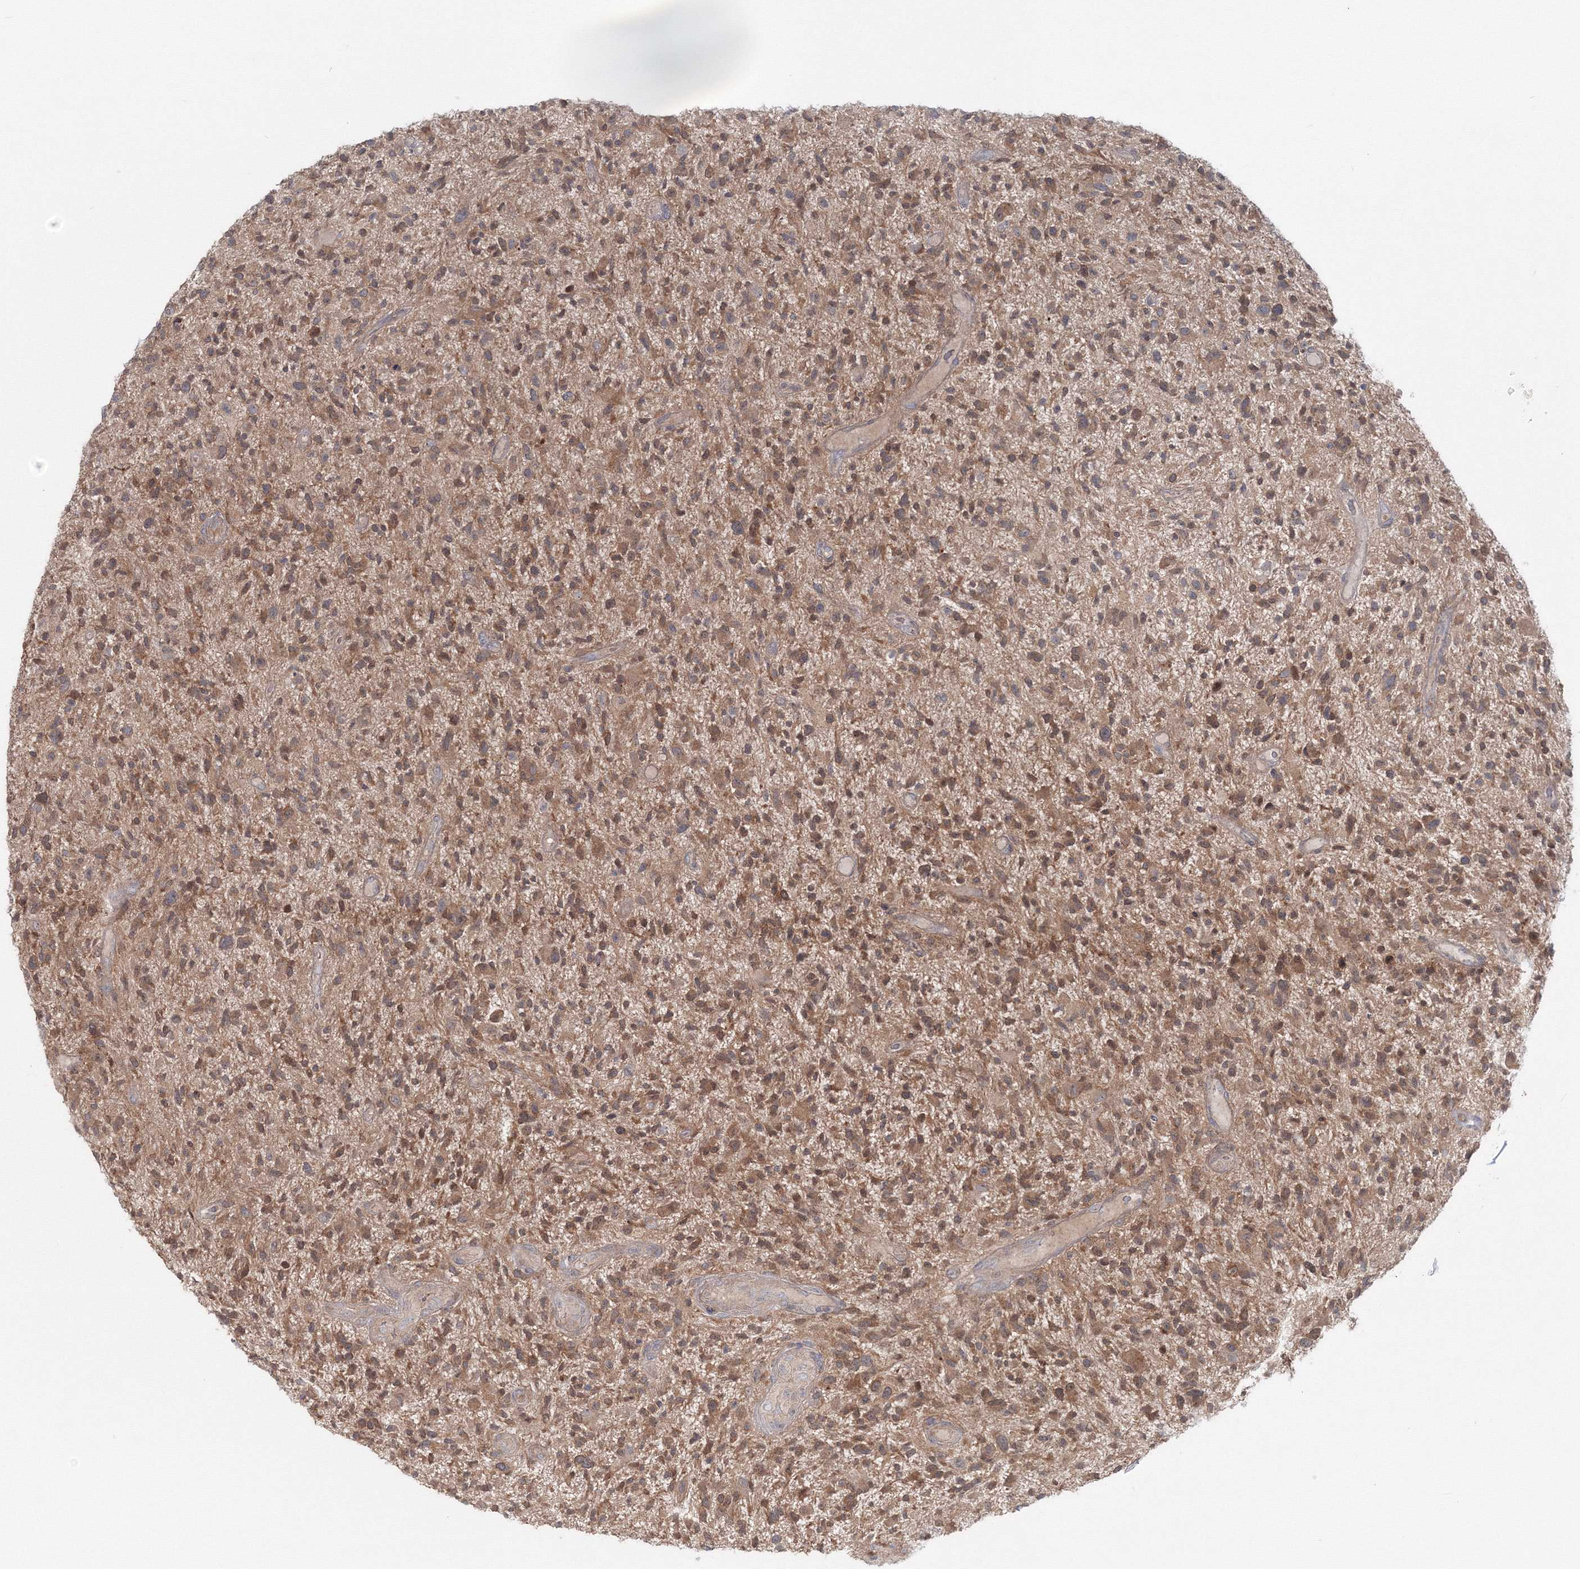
{"staining": {"intensity": "moderate", "quantity": ">75%", "location": "cytoplasmic/membranous"}, "tissue": "glioma", "cell_type": "Tumor cells", "image_type": "cancer", "snomed": [{"axis": "morphology", "description": "Glioma, malignant, High grade"}, {"axis": "topography", "description": "Brain"}], "caption": "This image exhibits immunohistochemistry (IHC) staining of human glioma, with medium moderate cytoplasmic/membranous staining in approximately >75% of tumor cells.", "gene": "MKRN2", "patient": {"sex": "male", "age": 47}}